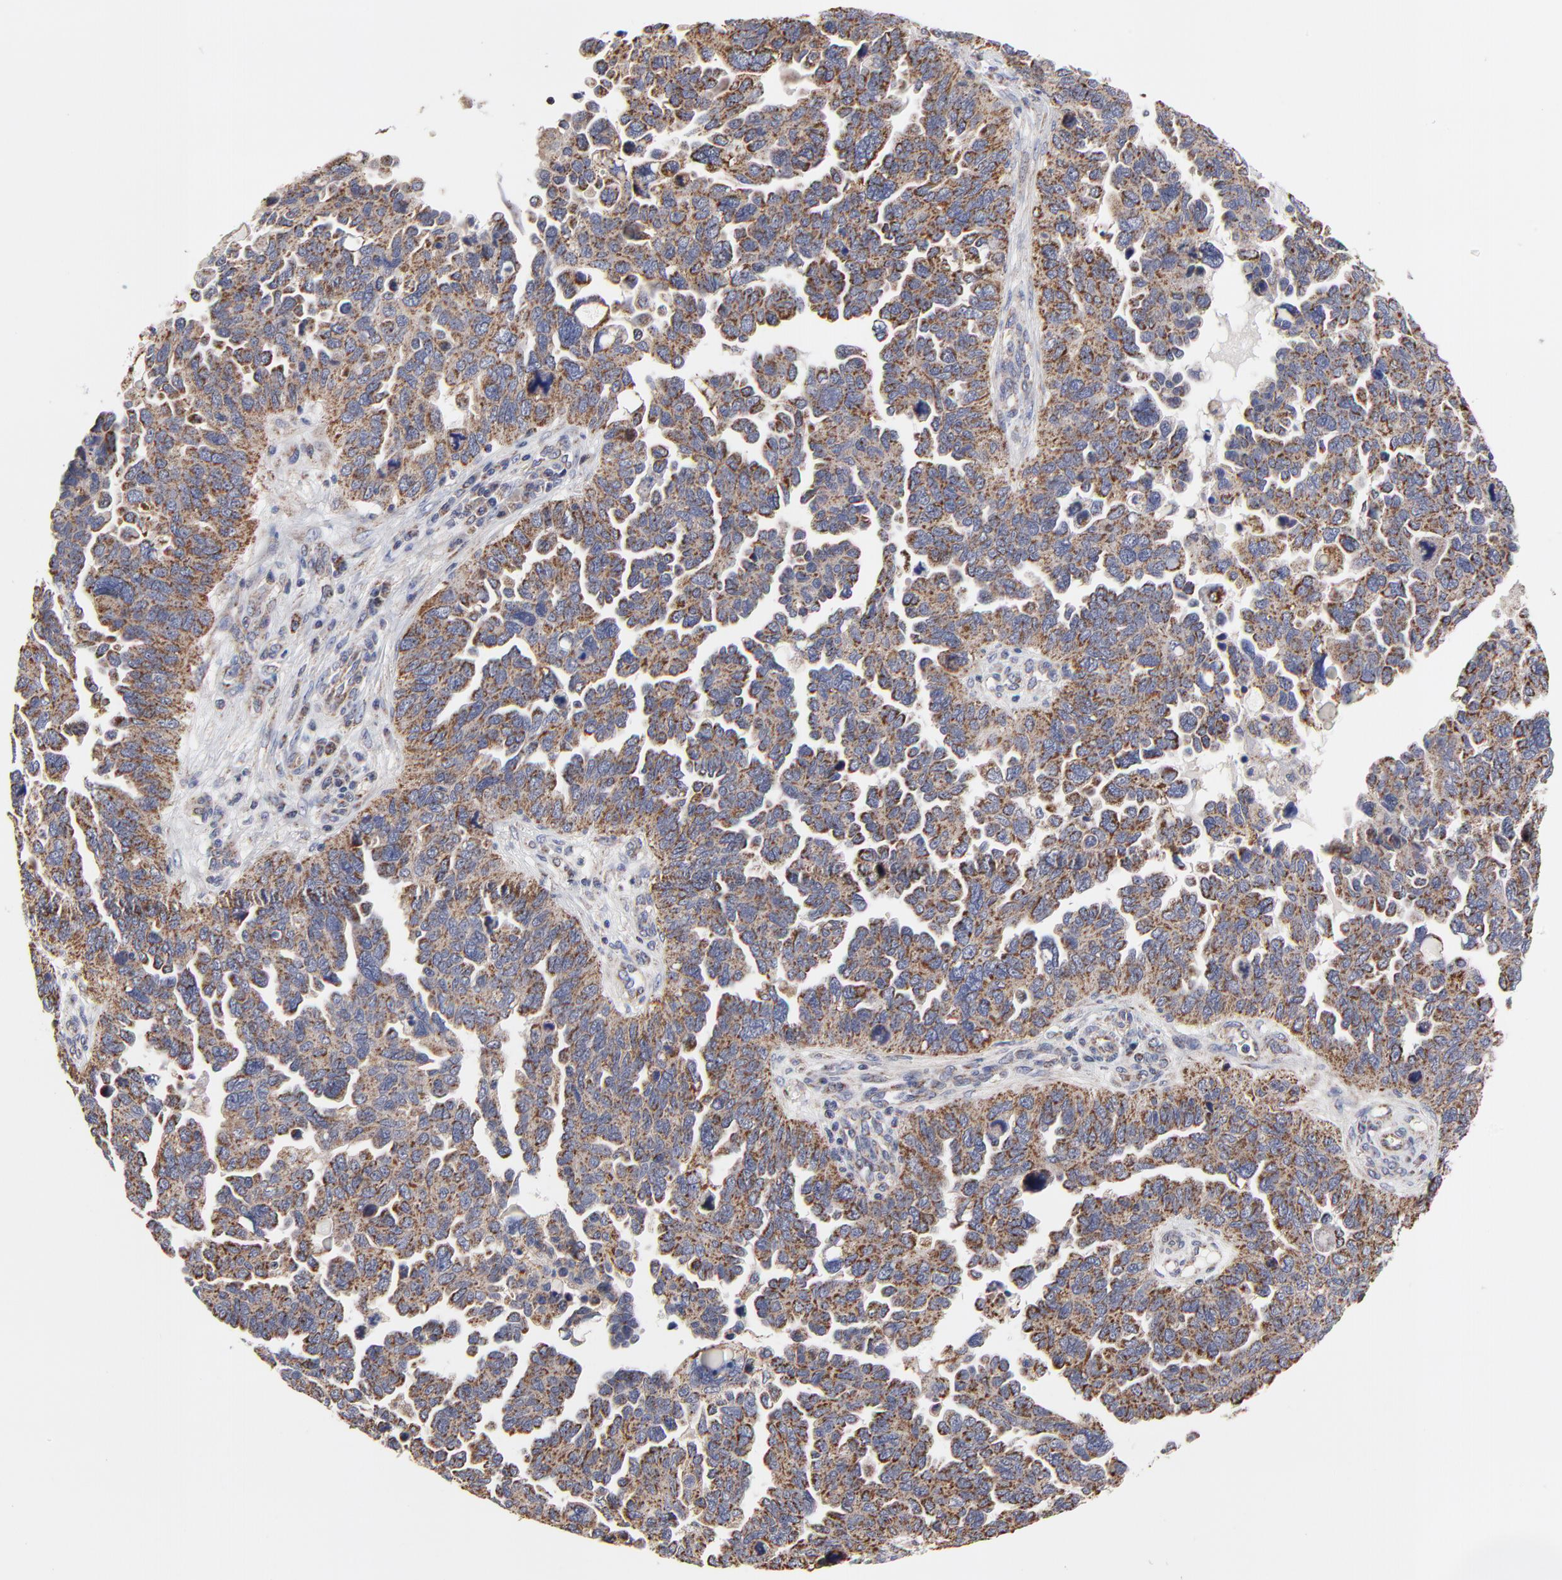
{"staining": {"intensity": "moderate", "quantity": ">75%", "location": "cytoplasmic/membranous"}, "tissue": "ovarian cancer", "cell_type": "Tumor cells", "image_type": "cancer", "snomed": [{"axis": "morphology", "description": "Cystadenocarcinoma, serous, NOS"}, {"axis": "topography", "description": "Ovary"}], "caption": "Protein expression analysis of serous cystadenocarcinoma (ovarian) displays moderate cytoplasmic/membranous staining in approximately >75% of tumor cells. The protein of interest is shown in brown color, while the nuclei are stained blue.", "gene": "ZNF550", "patient": {"sex": "female", "age": 64}}